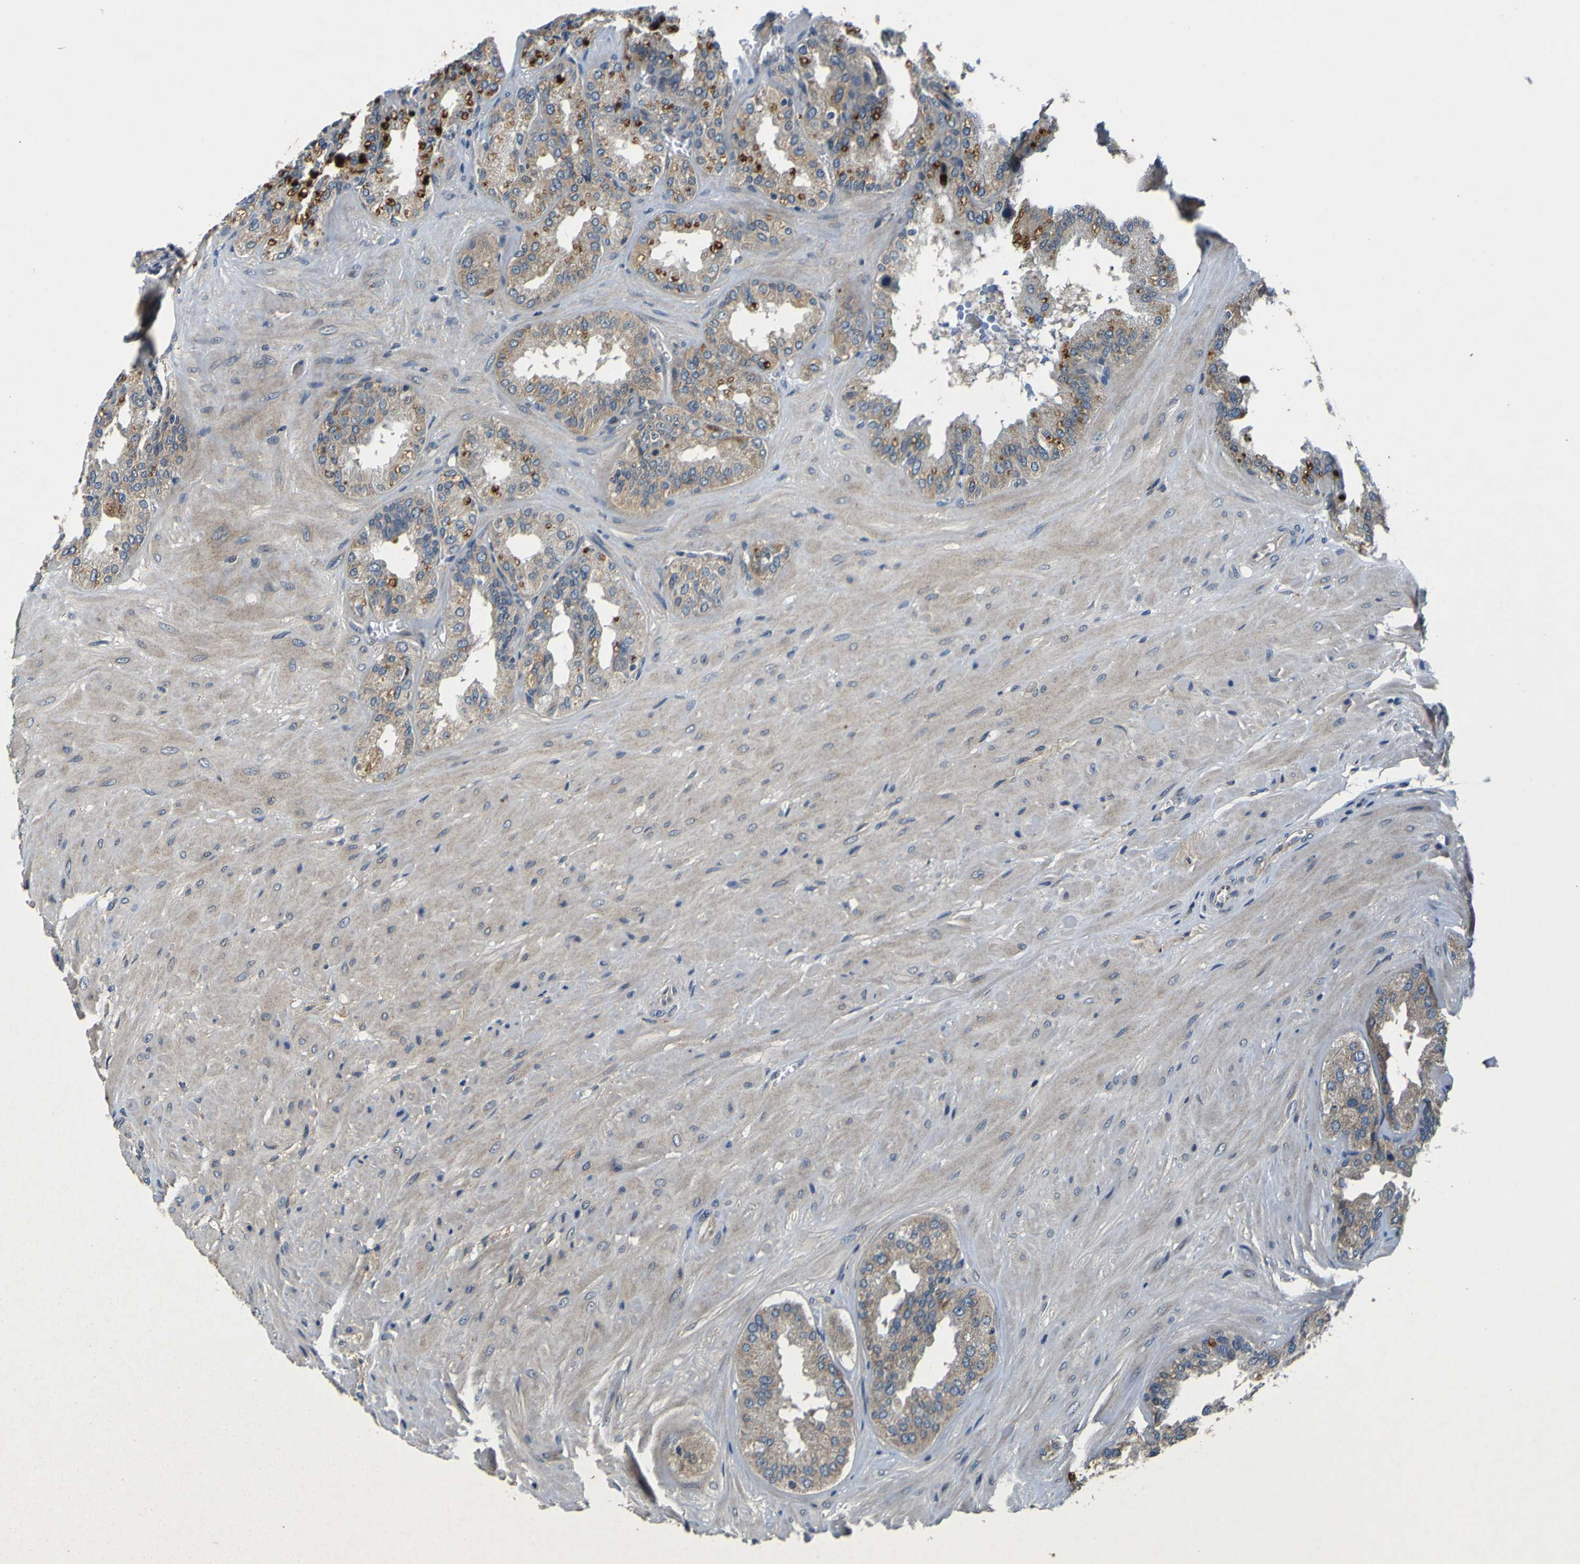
{"staining": {"intensity": "strong", "quantity": "25%-75%", "location": "cytoplasmic/membranous"}, "tissue": "seminal vesicle", "cell_type": "Glandular cells", "image_type": "normal", "snomed": [{"axis": "morphology", "description": "Normal tissue, NOS"}, {"axis": "topography", "description": "Prostate"}, {"axis": "topography", "description": "Seminal veicle"}], "caption": "A brown stain highlights strong cytoplasmic/membranous positivity of a protein in glandular cells of unremarkable human seminal vesicle.", "gene": "EPHB4", "patient": {"sex": "male", "age": 51}}